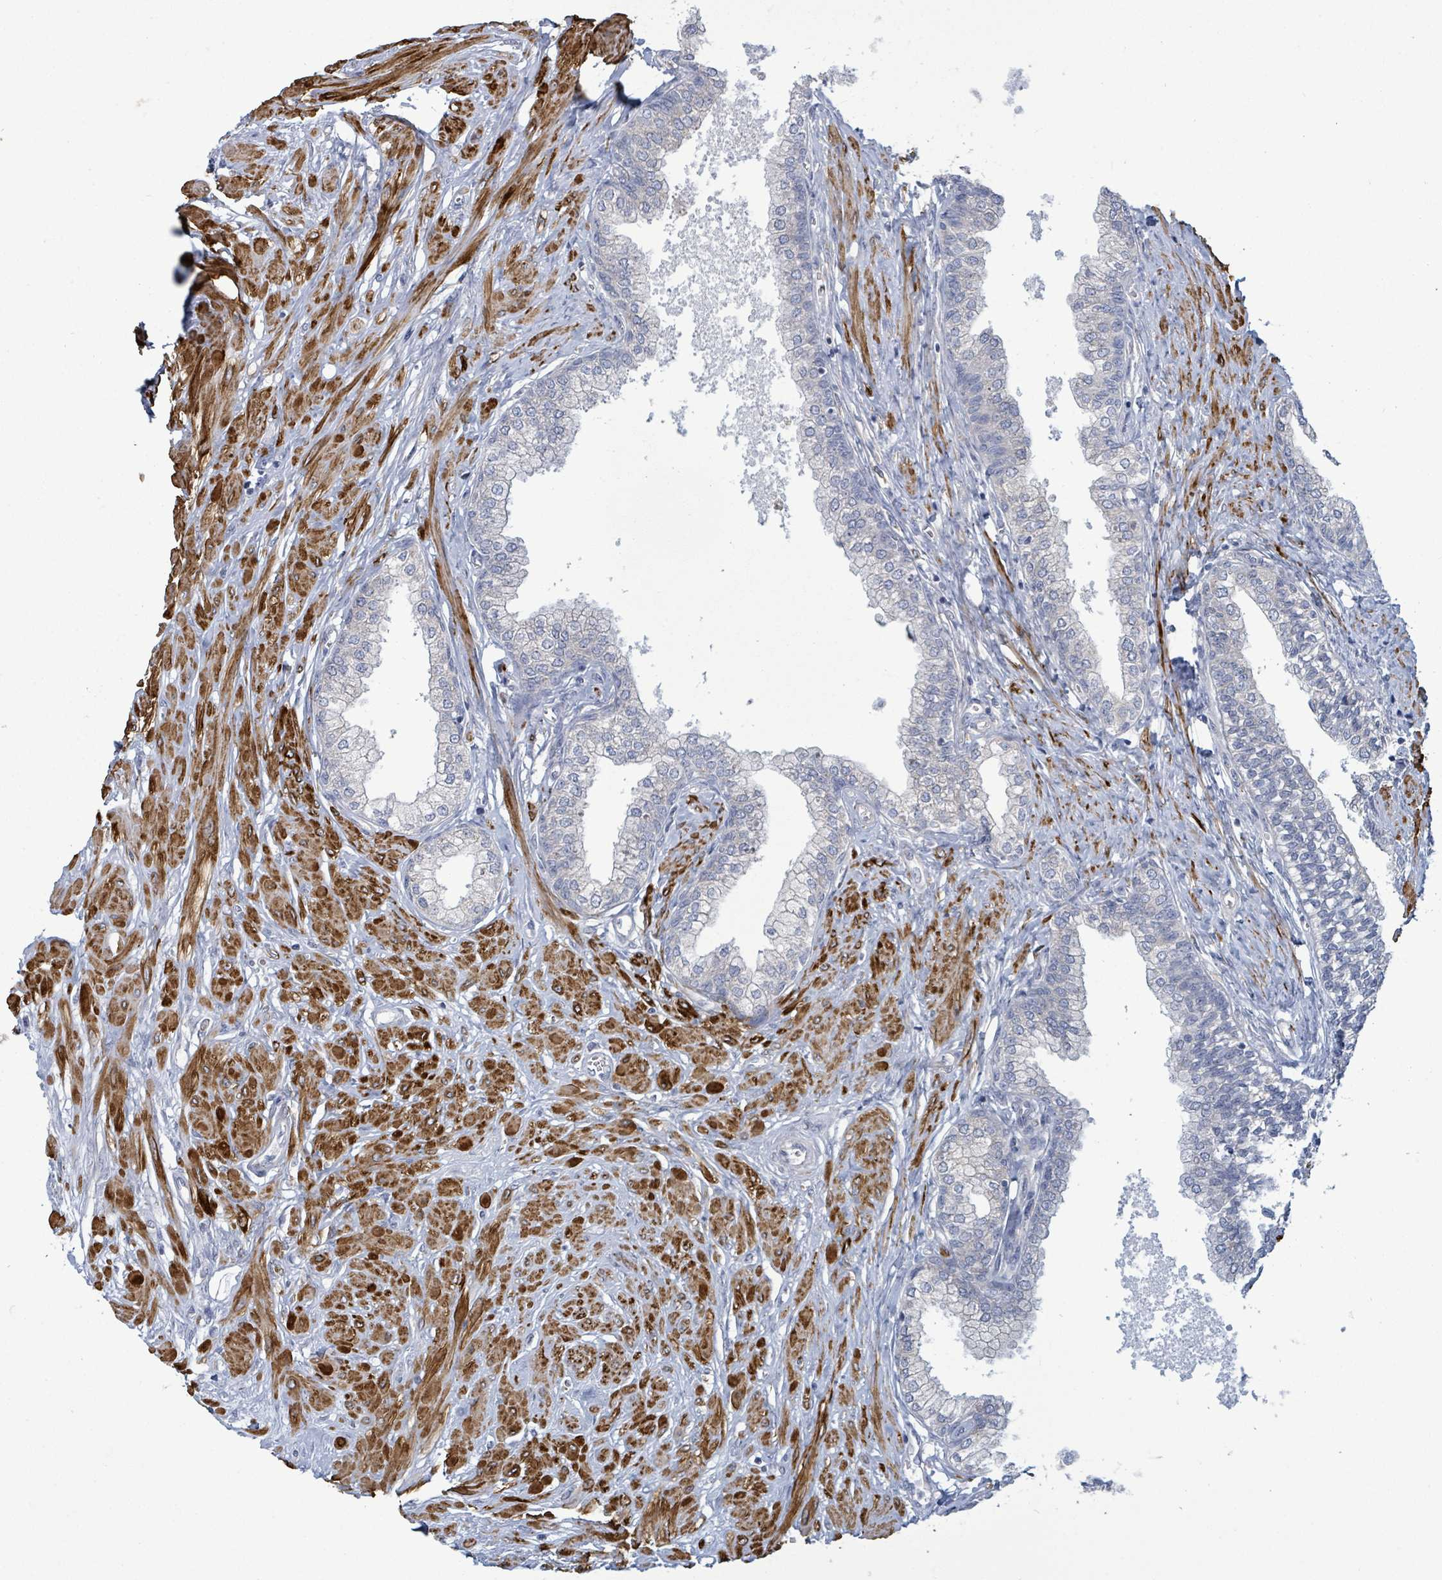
{"staining": {"intensity": "negative", "quantity": "none", "location": "none"}, "tissue": "prostate", "cell_type": "Glandular cells", "image_type": "normal", "snomed": [{"axis": "morphology", "description": "Normal tissue, NOS"}, {"axis": "topography", "description": "Prostate"}], "caption": "Photomicrograph shows no protein positivity in glandular cells of unremarkable prostate.", "gene": "SIRPB1", "patient": {"sex": "male", "age": 60}}